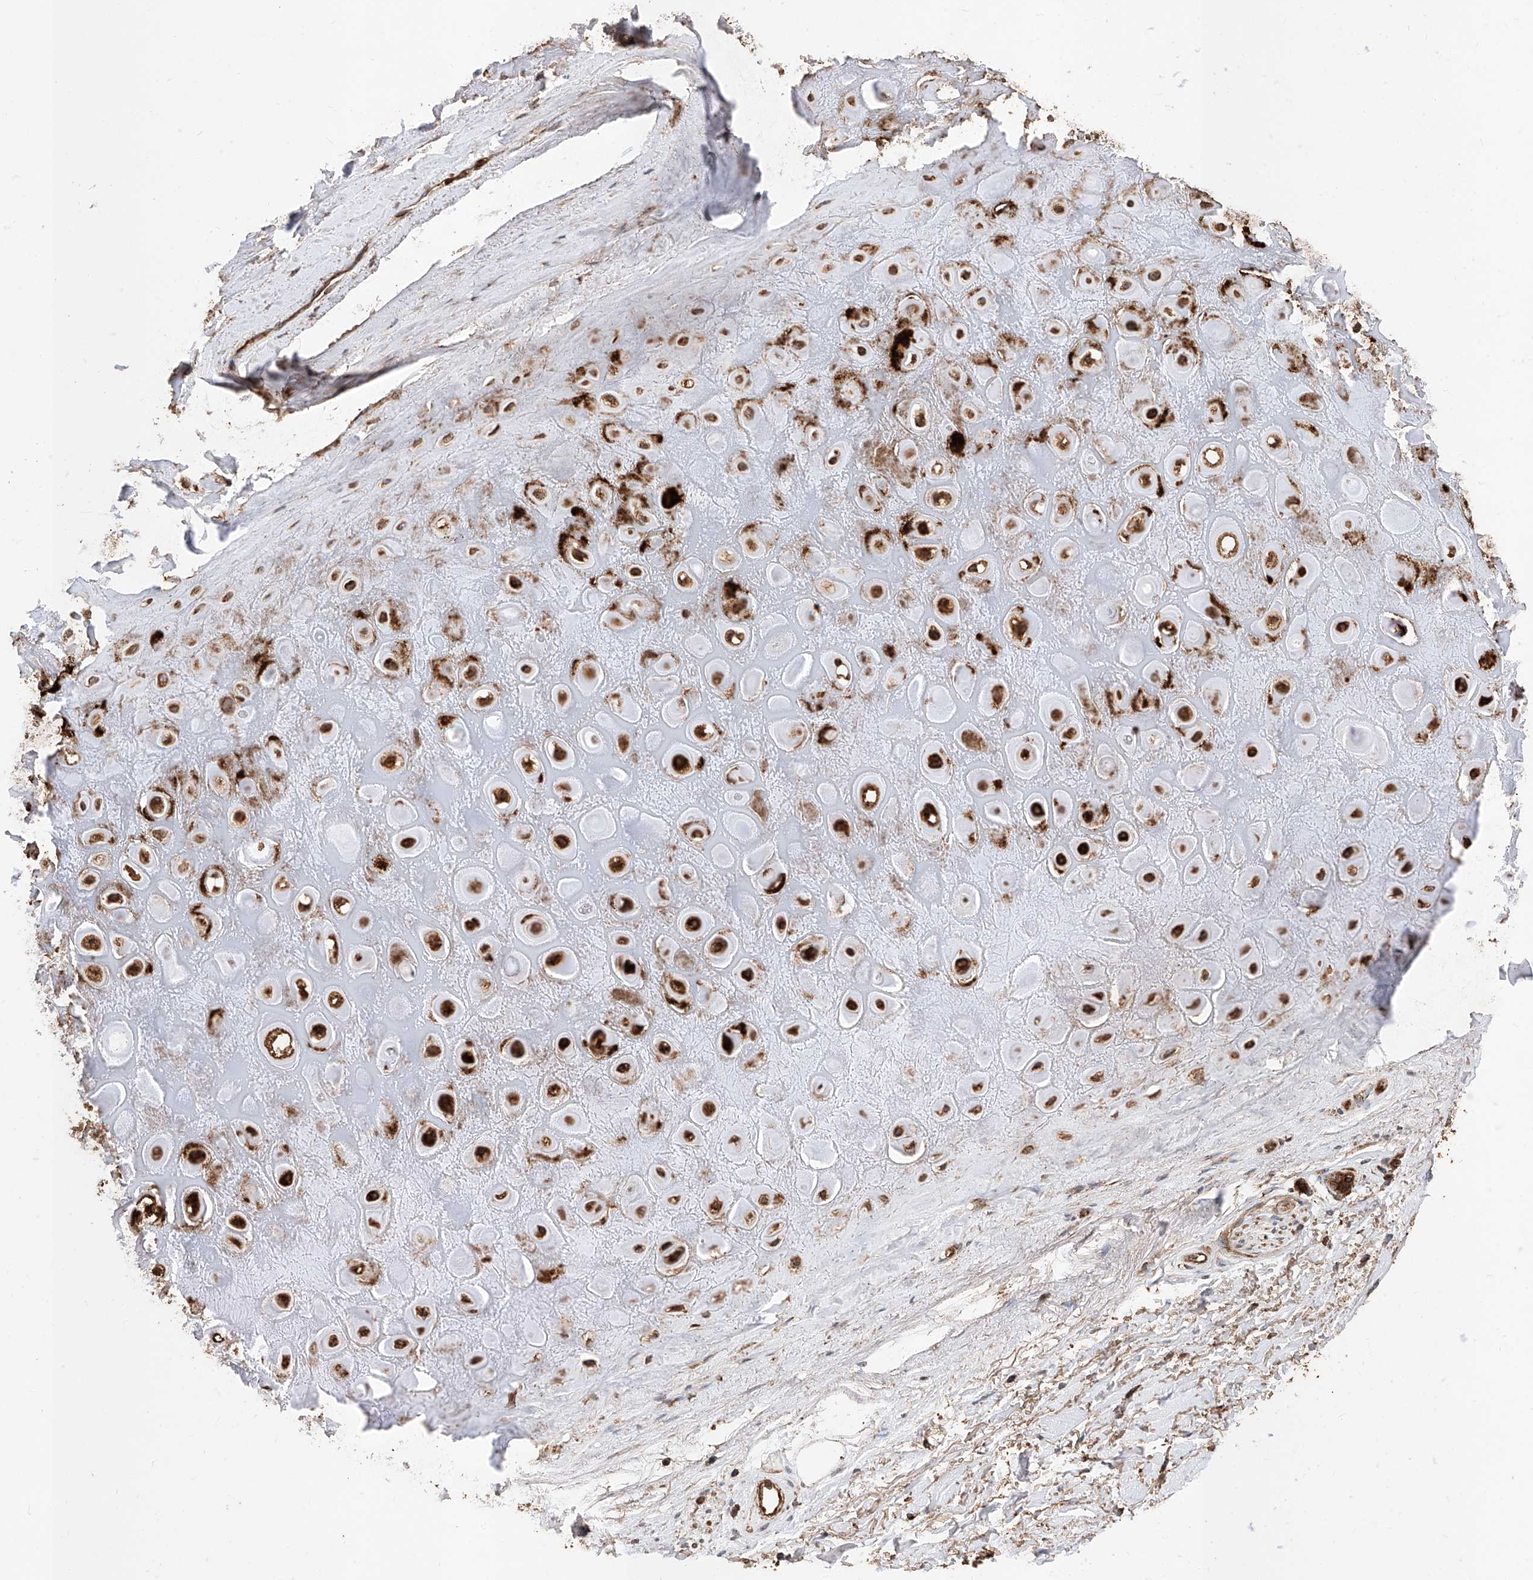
{"staining": {"intensity": "moderate", "quantity": ">75%", "location": "cytoplasmic/membranous"}, "tissue": "adipose tissue", "cell_type": "Adipocytes", "image_type": "normal", "snomed": [{"axis": "morphology", "description": "Normal tissue, NOS"}, {"axis": "morphology", "description": "Basal cell carcinoma"}, {"axis": "topography", "description": "Skin"}], "caption": "DAB (3,3'-diaminobenzidine) immunohistochemical staining of unremarkable human adipose tissue reveals moderate cytoplasmic/membranous protein expression in about >75% of adipocytes. The staining was performed using DAB to visualize the protein expression in brown, while the nuclei were stained in blue with hematoxylin (Magnification: 20x).", "gene": "PISD", "patient": {"sex": "female", "age": 89}}